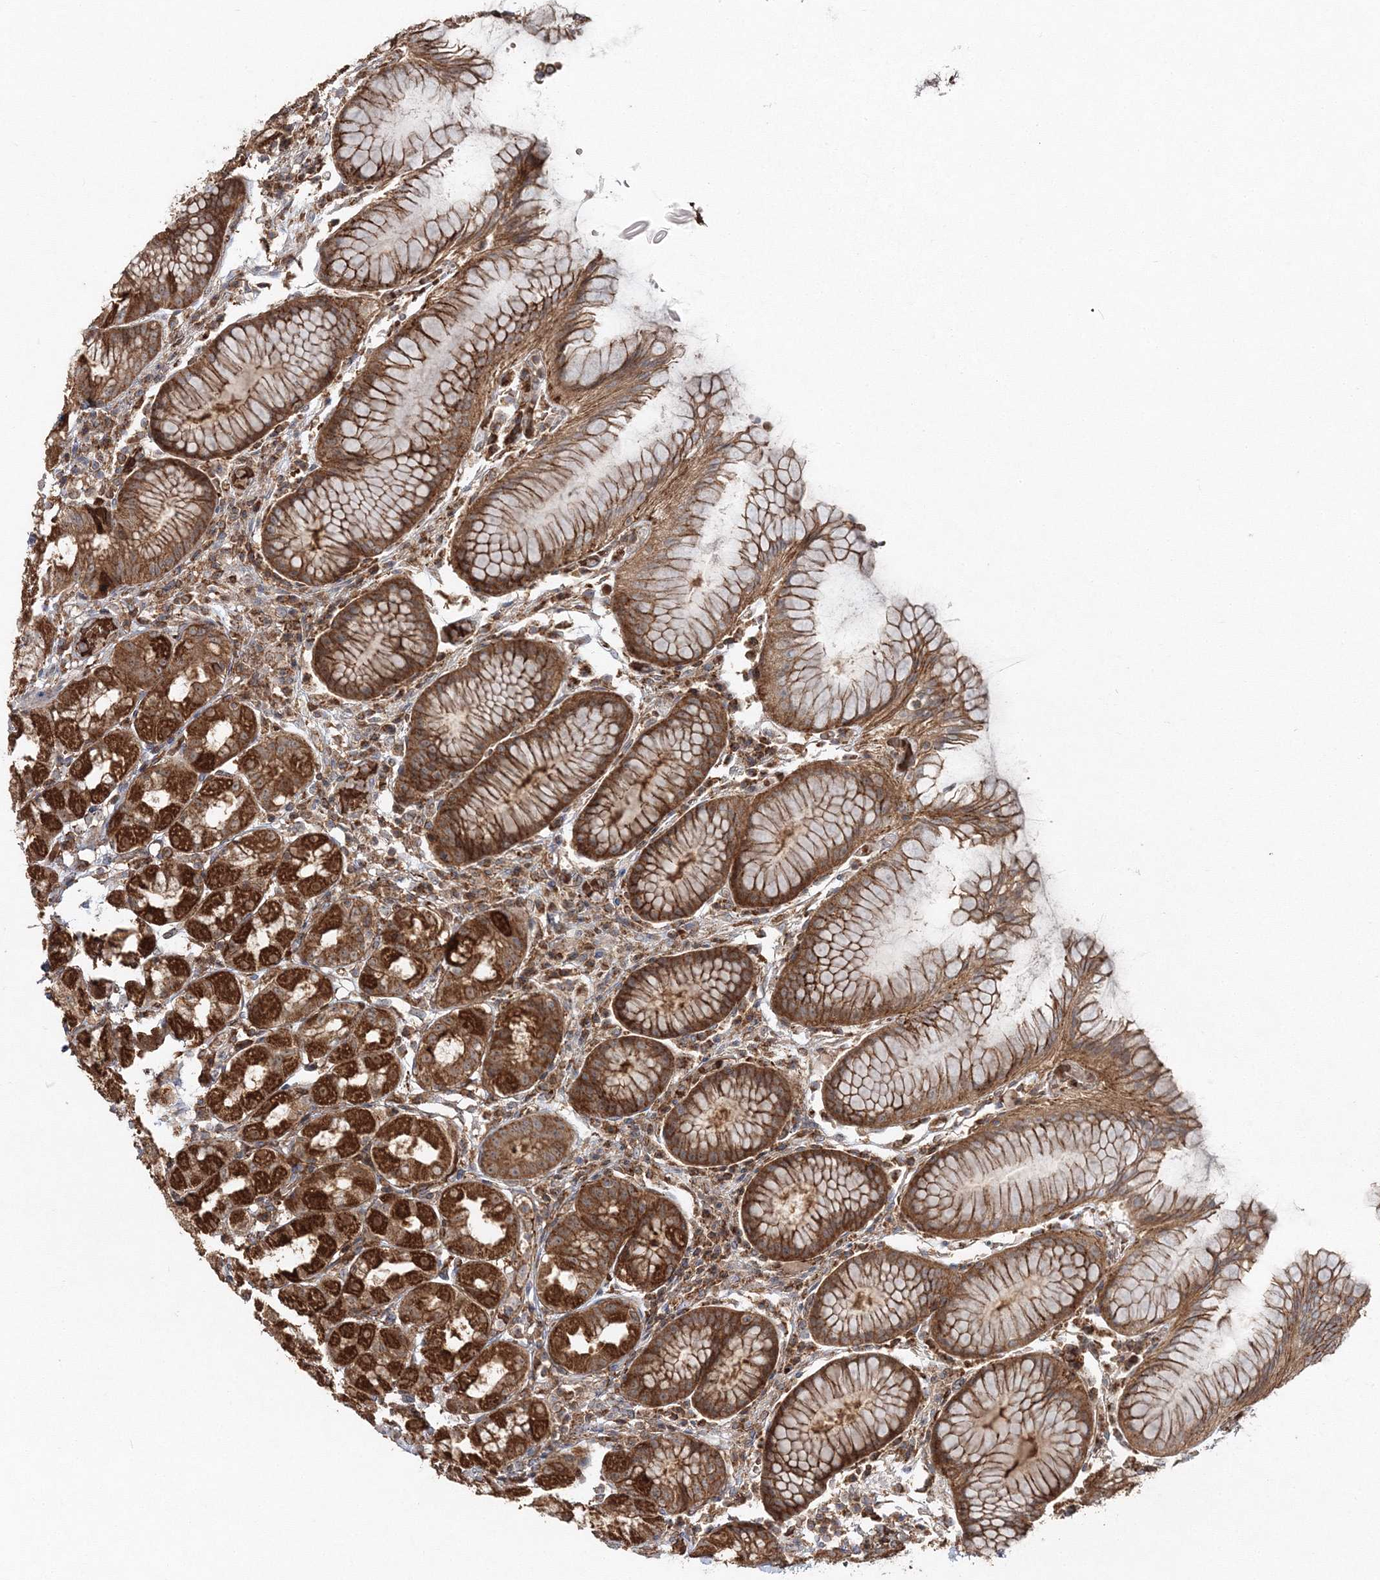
{"staining": {"intensity": "strong", "quantity": ">75%", "location": "cytoplasmic/membranous,nuclear"}, "tissue": "stomach", "cell_type": "Glandular cells", "image_type": "normal", "snomed": [{"axis": "morphology", "description": "Normal tissue, NOS"}, {"axis": "topography", "description": "Stomach, lower"}], "caption": "A brown stain shows strong cytoplasmic/membranous,nuclear positivity of a protein in glandular cells of normal human stomach.", "gene": "PCBD2", "patient": {"sex": "female", "age": 56}}